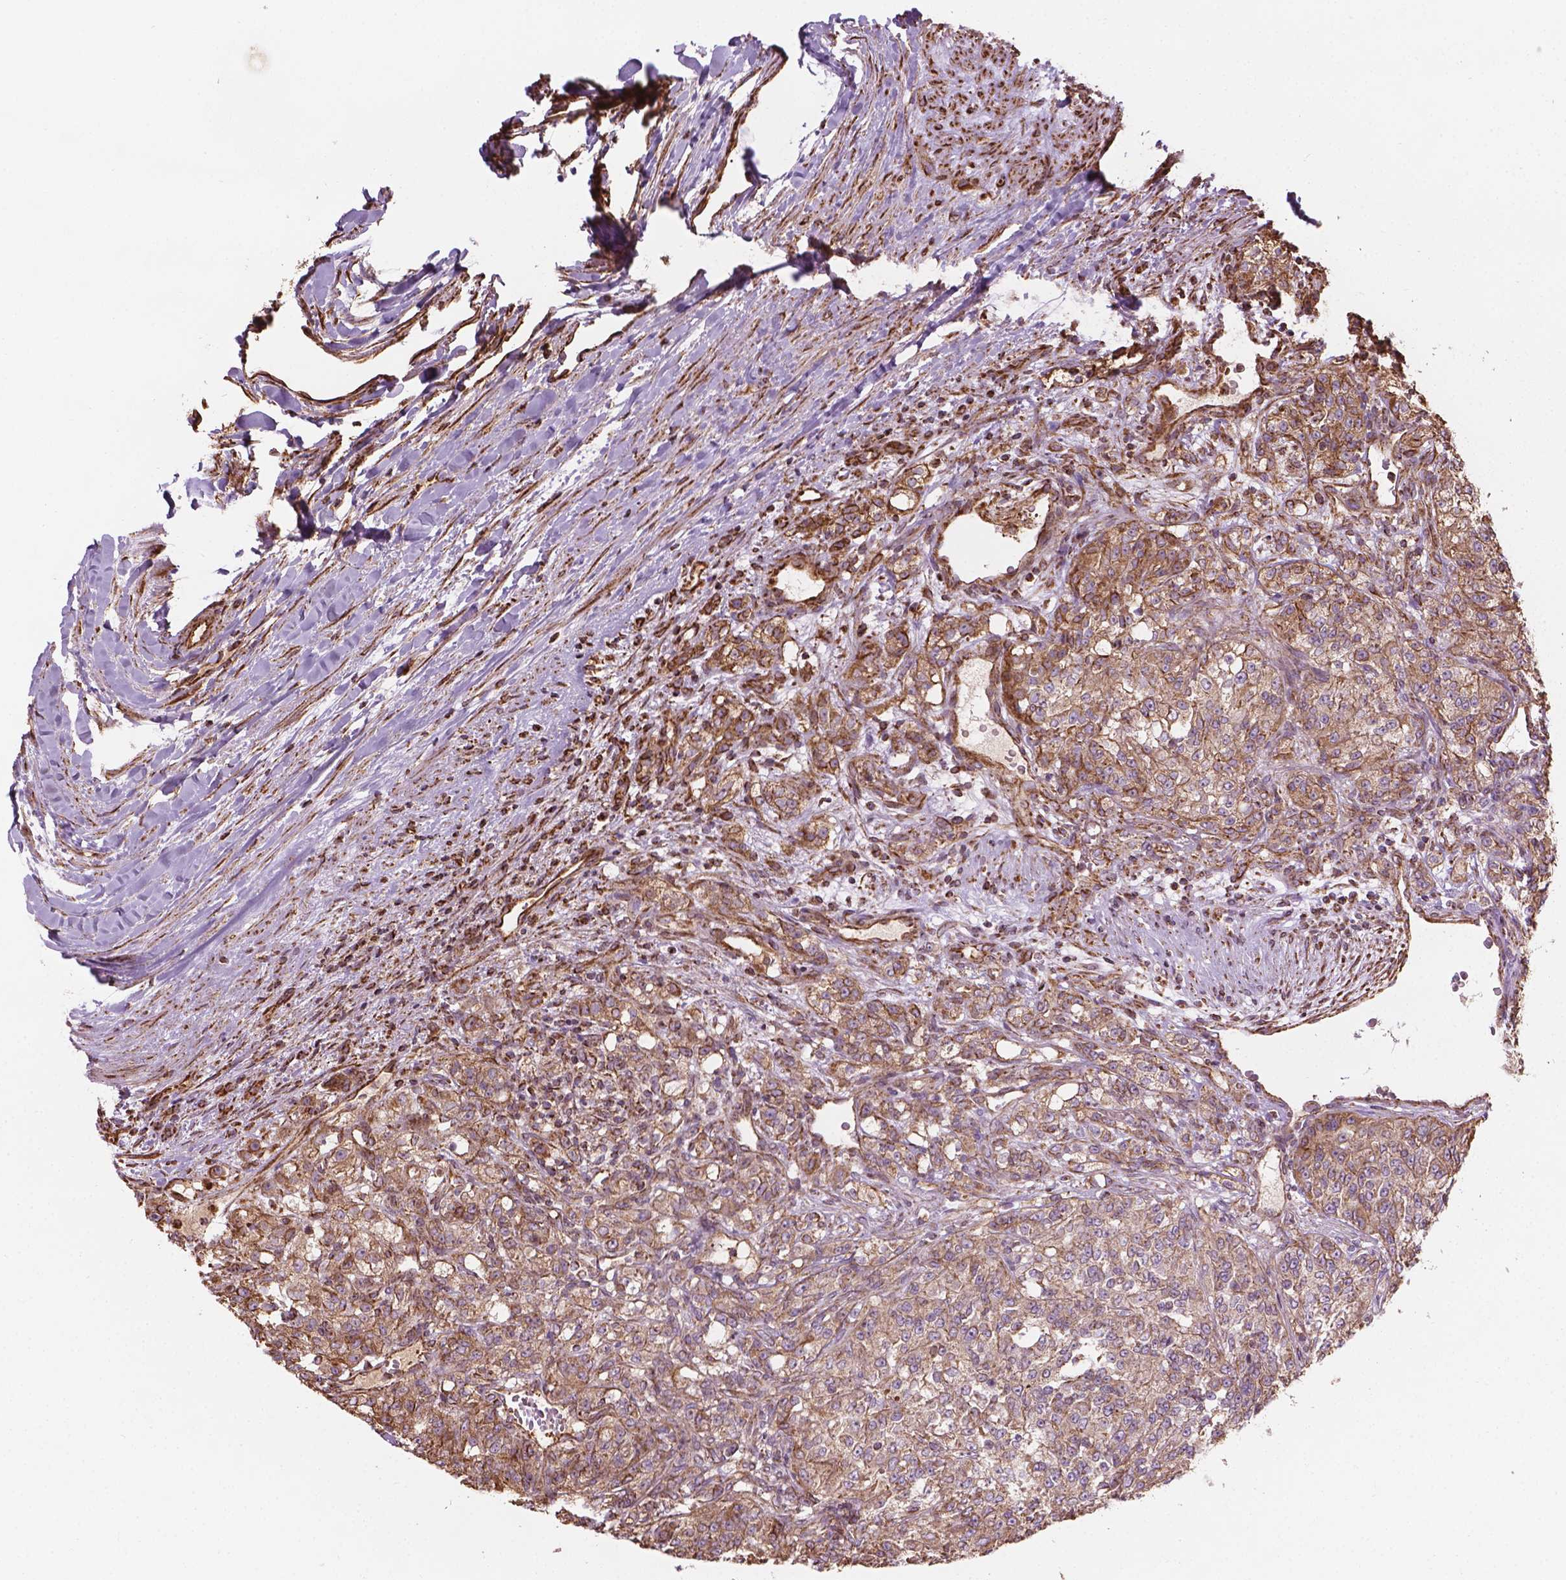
{"staining": {"intensity": "weak", "quantity": ">75%", "location": "cytoplasmic/membranous"}, "tissue": "renal cancer", "cell_type": "Tumor cells", "image_type": "cancer", "snomed": [{"axis": "morphology", "description": "Adenocarcinoma, NOS"}, {"axis": "topography", "description": "Kidney"}], "caption": "Human renal cancer (adenocarcinoma) stained with a protein marker exhibits weak staining in tumor cells.", "gene": "HS3ST3A1", "patient": {"sex": "female", "age": 63}}